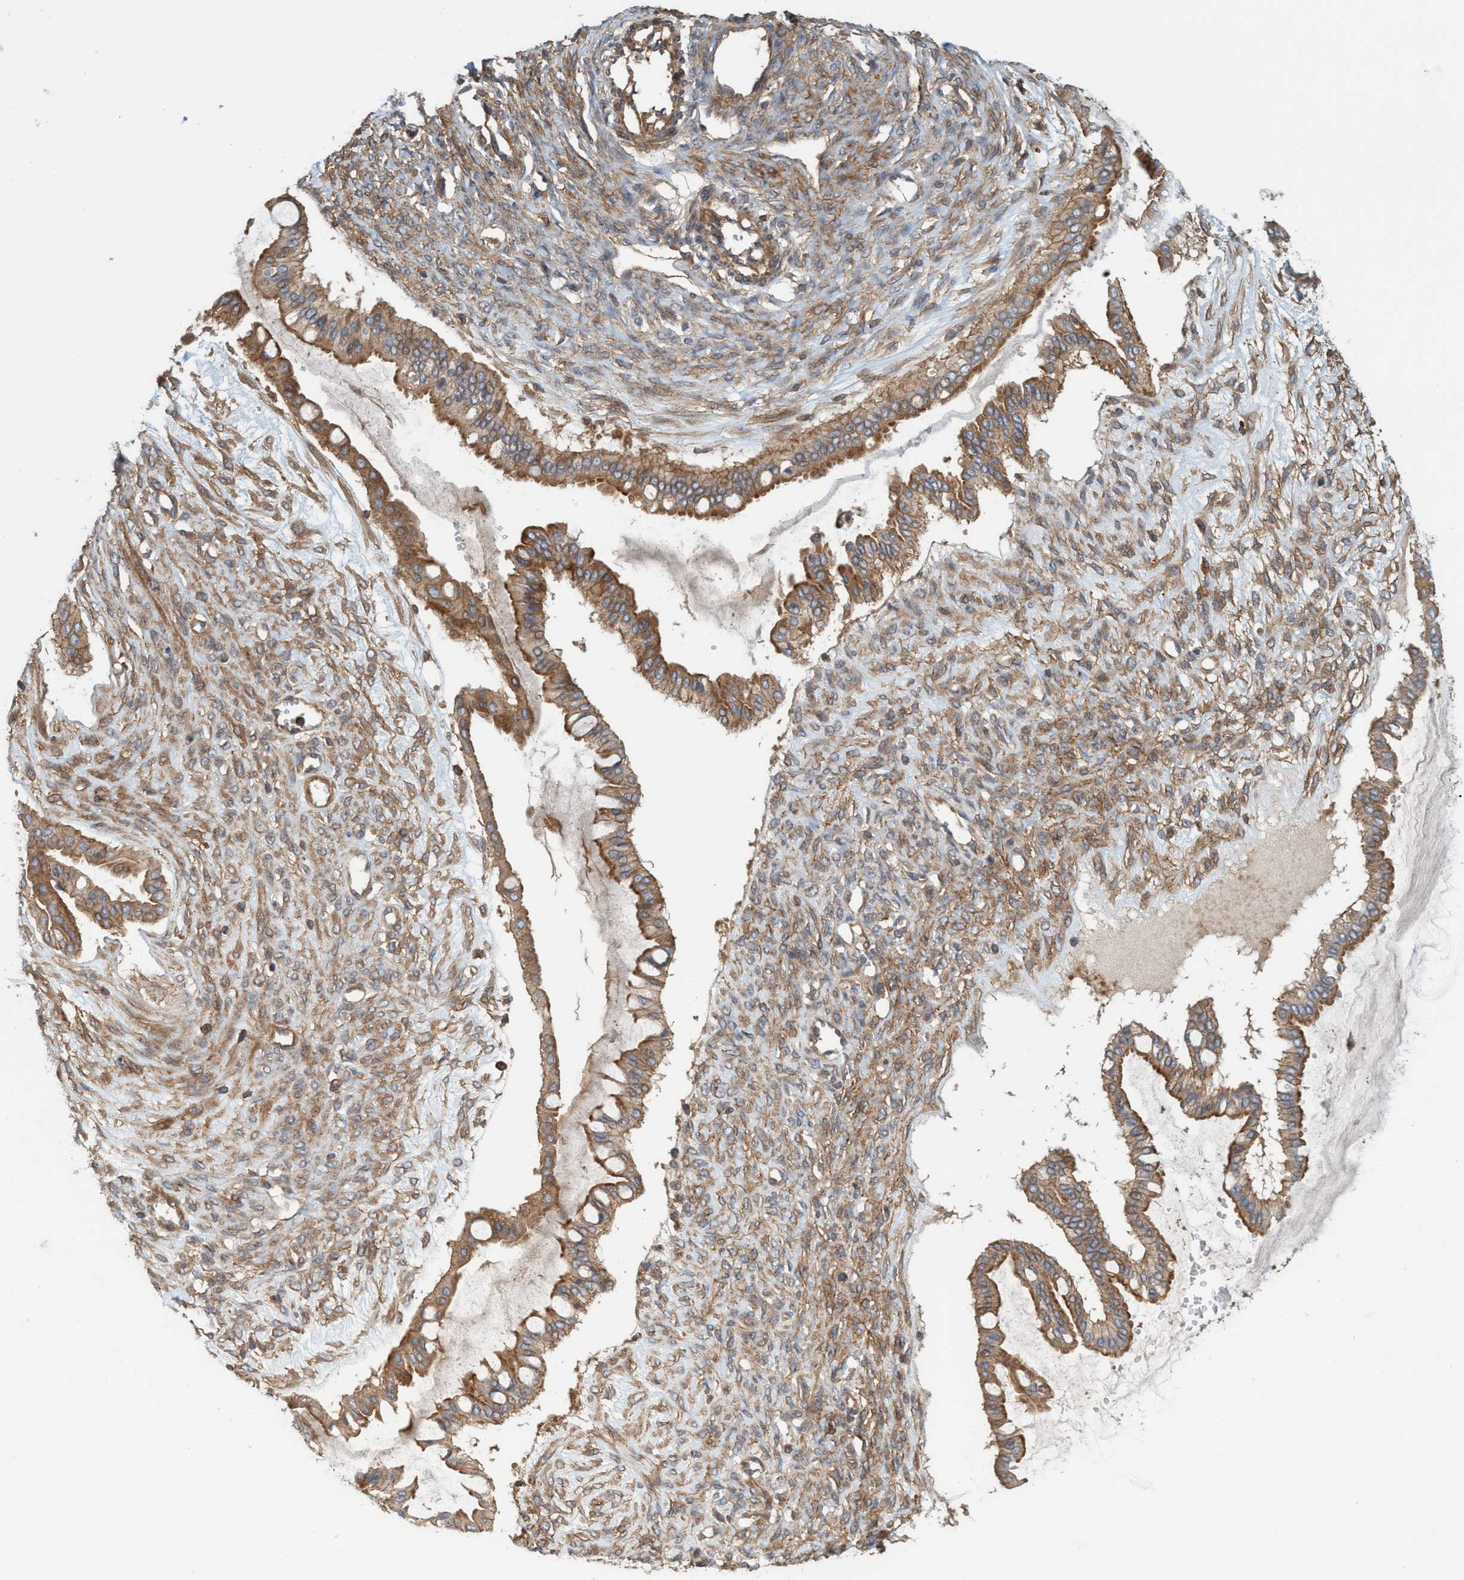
{"staining": {"intensity": "strong", "quantity": ">75%", "location": "cytoplasmic/membranous"}, "tissue": "ovarian cancer", "cell_type": "Tumor cells", "image_type": "cancer", "snomed": [{"axis": "morphology", "description": "Cystadenocarcinoma, mucinous, NOS"}, {"axis": "topography", "description": "Ovary"}], "caption": "High-magnification brightfield microscopy of ovarian cancer stained with DAB (3,3'-diaminobenzidine) (brown) and counterstained with hematoxylin (blue). tumor cells exhibit strong cytoplasmic/membranous positivity is present in about>75% of cells.", "gene": "SPECC1", "patient": {"sex": "female", "age": 73}}